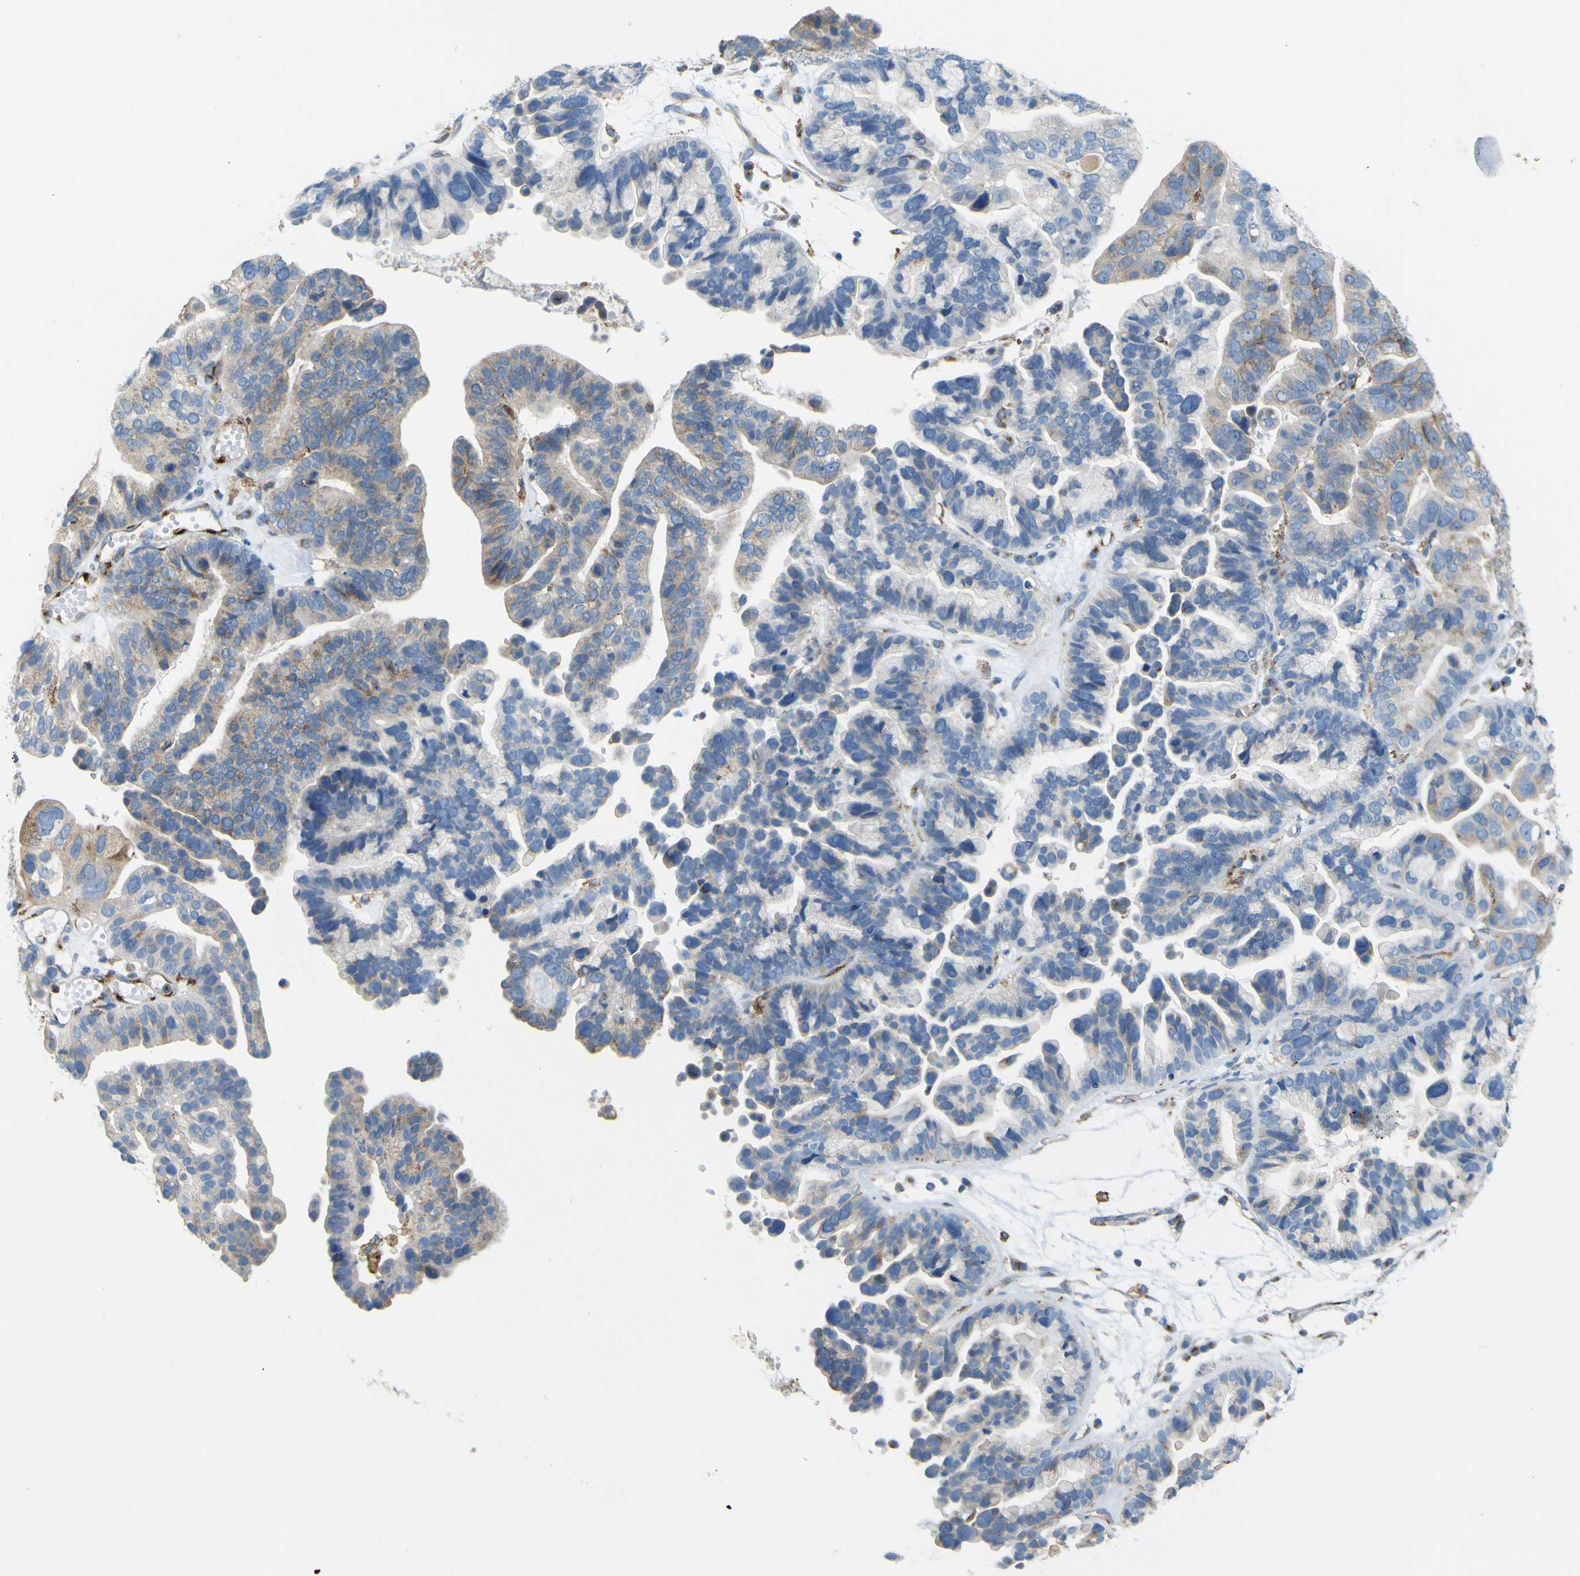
{"staining": {"intensity": "weak", "quantity": "25%-75%", "location": "cytoplasmic/membranous"}, "tissue": "ovarian cancer", "cell_type": "Tumor cells", "image_type": "cancer", "snomed": [{"axis": "morphology", "description": "Cystadenocarcinoma, serous, NOS"}, {"axis": "topography", "description": "Ovary"}], "caption": "Ovarian serous cystadenocarcinoma stained with a protein marker reveals weak staining in tumor cells.", "gene": "IGF2R", "patient": {"sex": "female", "age": 56}}